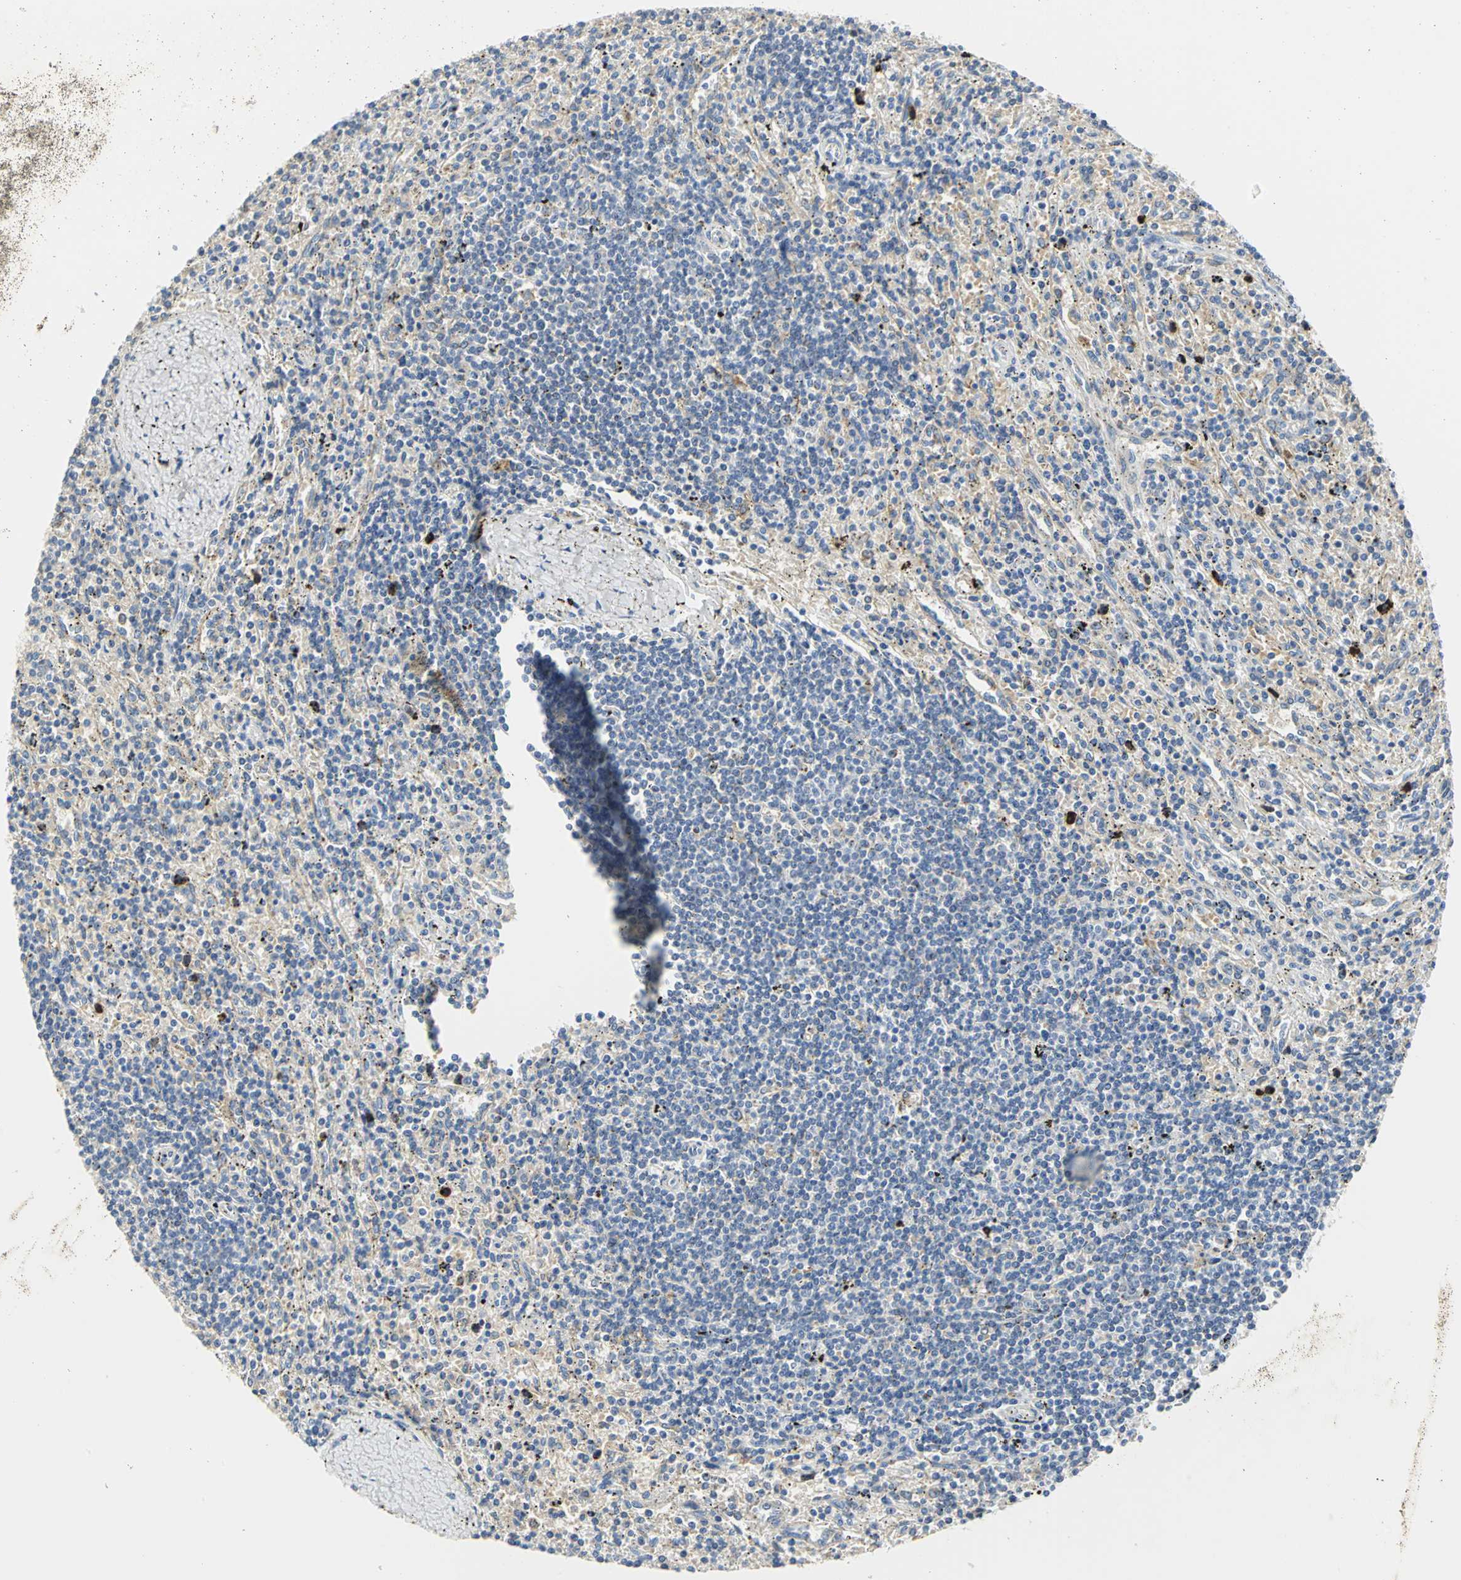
{"staining": {"intensity": "negative", "quantity": "none", "location": "none"}, "tissue": "lymphoma", "cell_type": "Tumor cells", "image_type": "cancer", "snomed": [{"axis": "morphology", "description": "Malignant lymphoma, non-Hodgkin's type, Low grade"}, {"axis": "topography", "description": "Spleen"}], "caption": "Image shows no significant protein expression in tumor cells of lymphoma.", "gene": "GNRH2", "patient": {"sex": "male", "age": 76}}